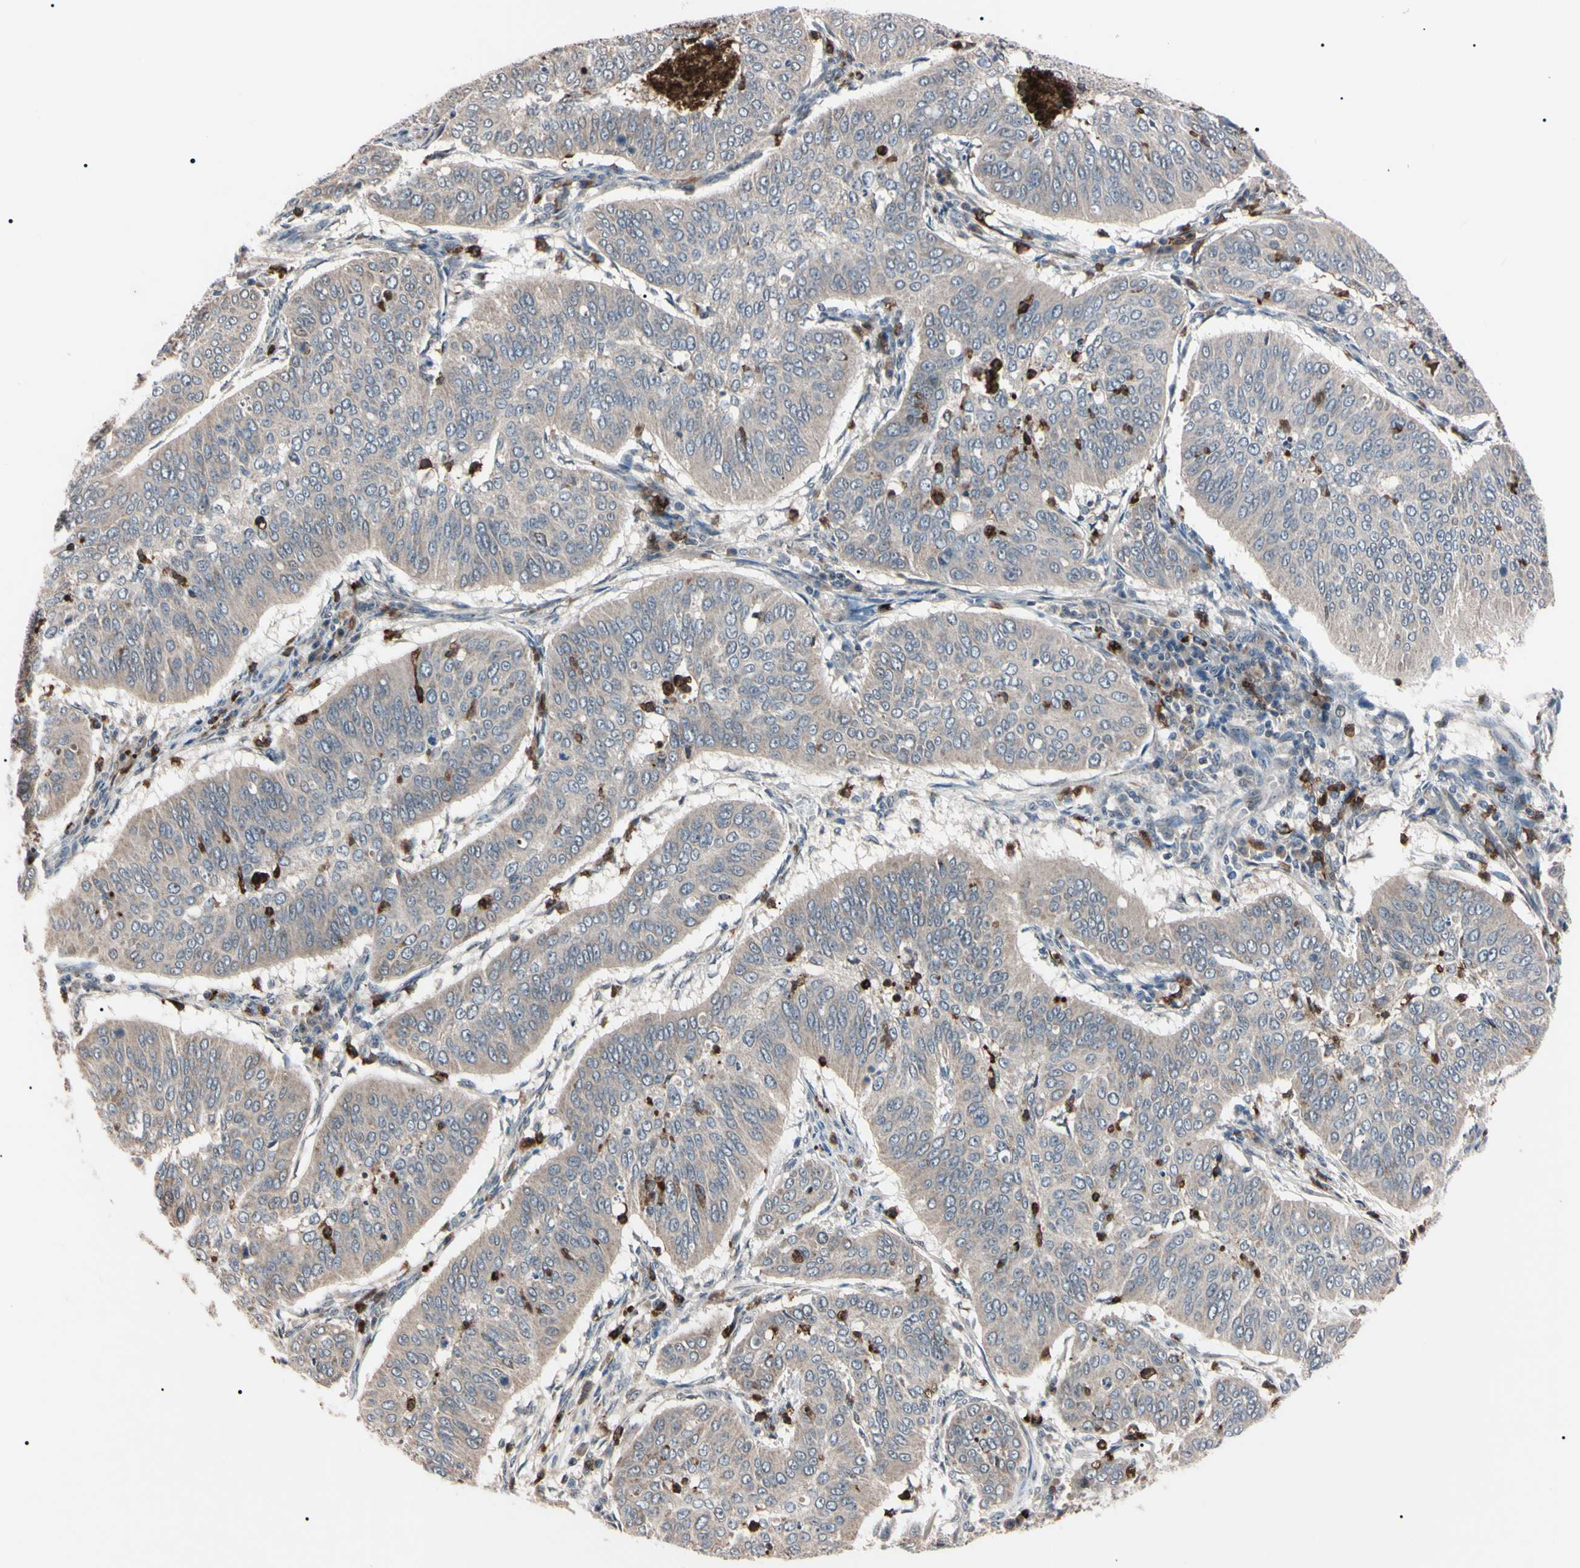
{"staining": {"intensity": "weak", "quantity": ">75%", "location": "cytoplasmic/membranous"}, "tissue": "cervical cancer", "cell_type": "Tumor cells", "image_type": "cancer", "snomed": [{"axis": "morphology", "description": "Normal tissue, NOS"}, {"axis": "morphology", "description": "Squamous cell carcinoma, NOS"}, {"axis": "topography", "description": "Cervix"}], "caption": "A low amount of weak cytoplasmic/membranous expression is seen in approximately >75% of tumor cells in cervical cancer tissue.", "gene": "TRAF5", "patient": {"sex": "female", "age": 39}}